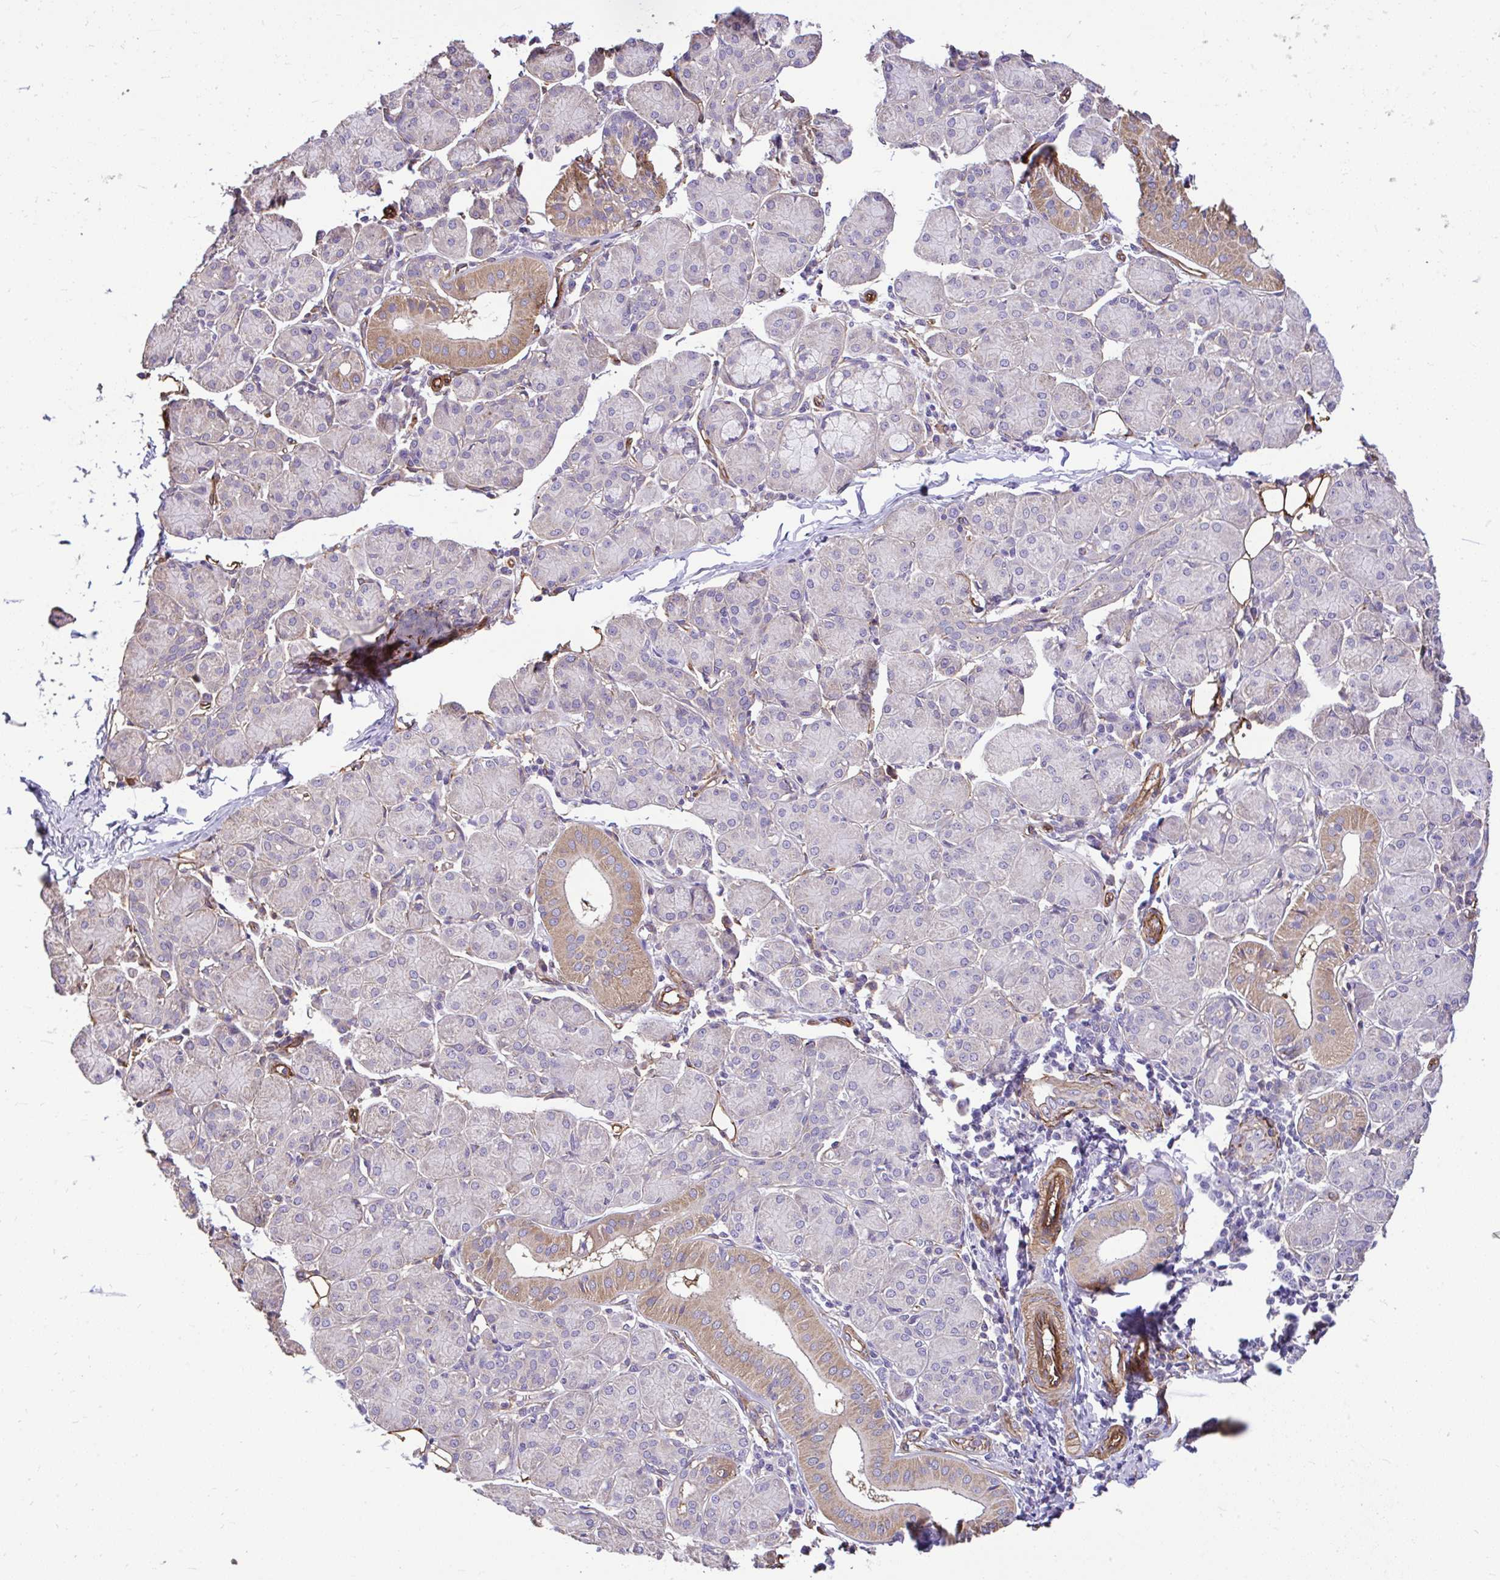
{"staining": {"intensity": "moderate", "quantity": "<25%", "location": "cytoplasmic/membranous"}, "tissue": "salivary gland", "cell_type": "Glandular cells", "image_type": "normal", "snomed": [{"axis": "morphology", "description": "Normal tissue, NOS"}, {"axis": "morphology", "description": "Inflammation, NOS"}, {"axis": "topography", "description": "Lymph node"}, {"axis": "topography", "description": "Salivary gland"}], "caption": "Salivary gland stained with a brown dye demonstrates moderate cytoplasmic/membranous positive expression in approximately <25% of glandular cells.", "gene": "PTPRK", "patient": {"sex": "male", "age": 3}}